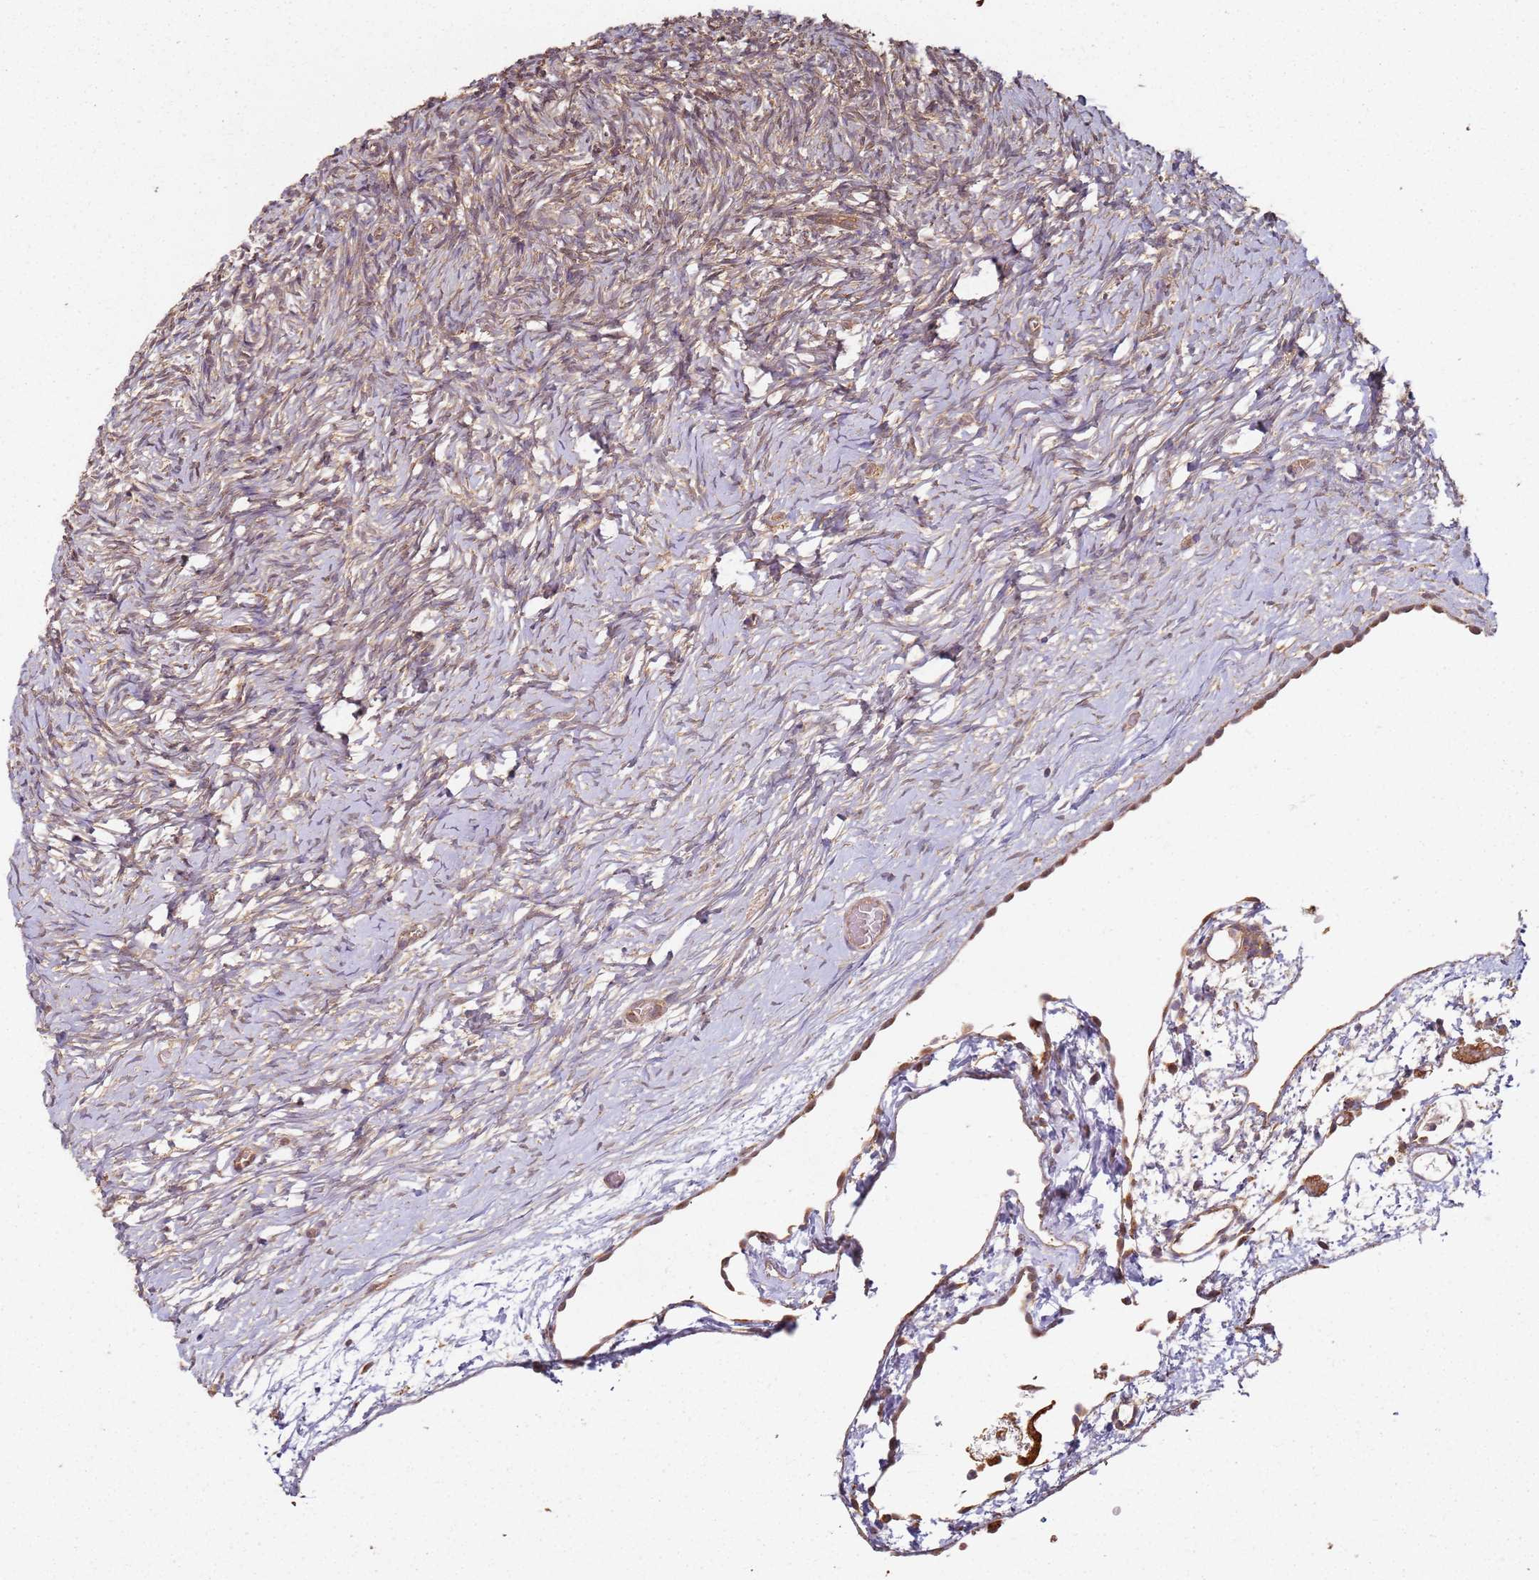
{"staining": {"intensity": "weak", "quantity": ">75%", "location": "cytoplasmic/membranous"}, "tissue": "ovary", "cell_type": "Ovarian stroma cells", "image_type": "normal", "snomed": [{"axis": "morphology", "description": "Normal tissue, NOS"}, {"axis": "topography", "description": "Ovary"}], "caption": "Protein analysis of unremarkable ovary reveals weak cytoplasmic/membranous expression in about >75% of ovarian stroma cells.", "gene": "SCGB2B2", "patient": {"sex": "female", "age": 39}}